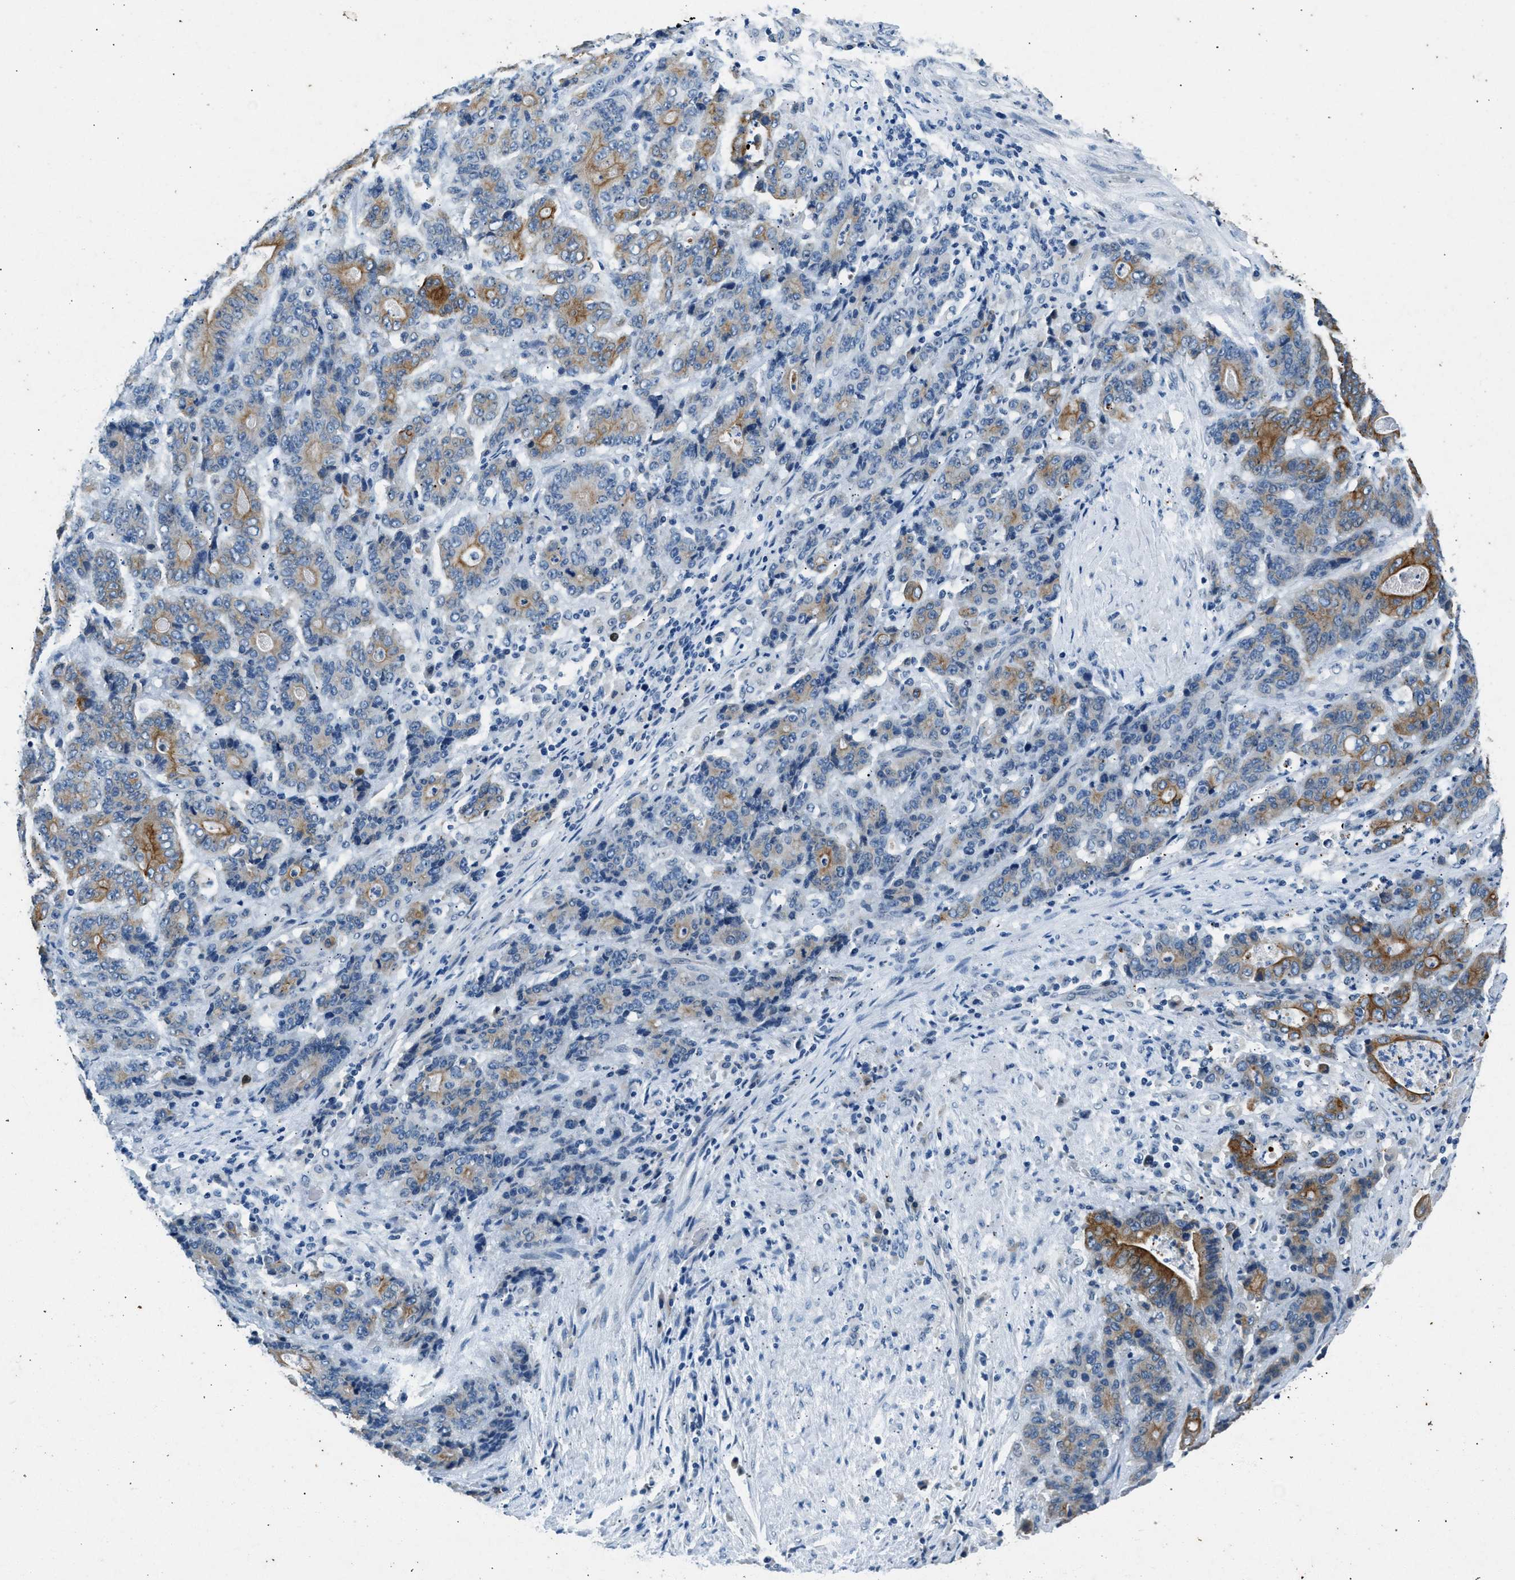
{"staining": {"intensity": "moderate", "quantity": "25%-75%", "location": "cytoplasmic/membranous"}, "tissue": "stomach cancer", "cell_type": "Tumor cells", "image_type": "cancer", "snomed": [{"axis": "morphology", "description": "Adenocarcinoma, NOS"}, {"axis": "topography", "description": "Stomach"}], "caption": "Human adenocarcinoma (stomach) stained with a protein marker exhibits moderate staining in tumor cells.", "gene": "CFAP20", "patient": {"sex": "female", "age": 73}}